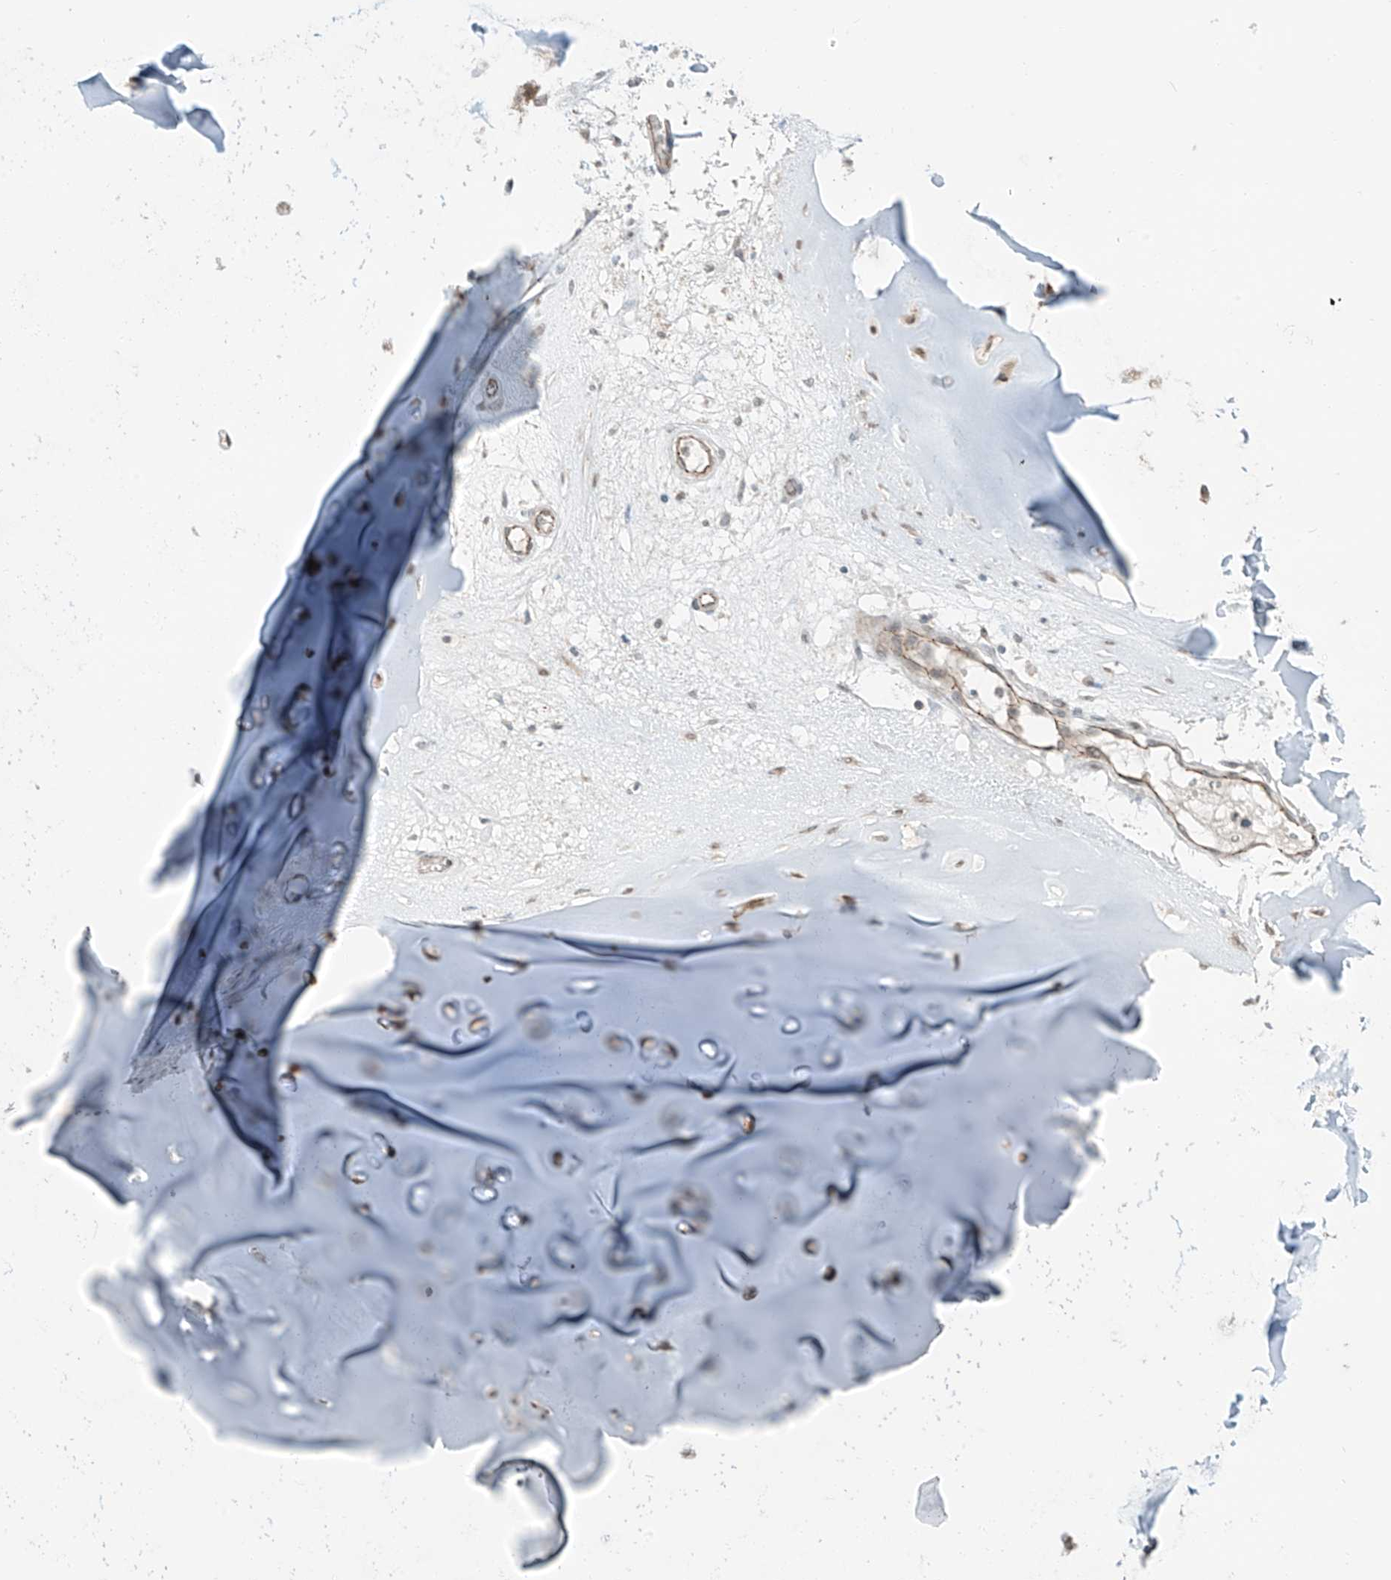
{"staining": {"intensity": "weak", "quantity": "25%-75%", "location": "nuclear"}, "tissue": "adipose tissue", "cell_type": "Adipocytes", "image_type": "normal", "snomed": [{"axis": "morphology", "description": "Normal tissue, NOS"}, {"axis": "morphology", "description": "Basal cell carcinoma"}, {"axis": "topography", "description": "Cartilage tissue"}, {"axis": "topography", "description": "Nasopharynx"}, {"axis": "topography", "description": "Oral tissue"}], "caption": "DAB immunohistochemical staining of benign adipose tissue demonstrates weak nuclear protein staining in about 25%-75% of adipocytes. Nuclei are stained in blue.", "gene": "ZNF16", "patient": {"sex": "female", "age": 77}}